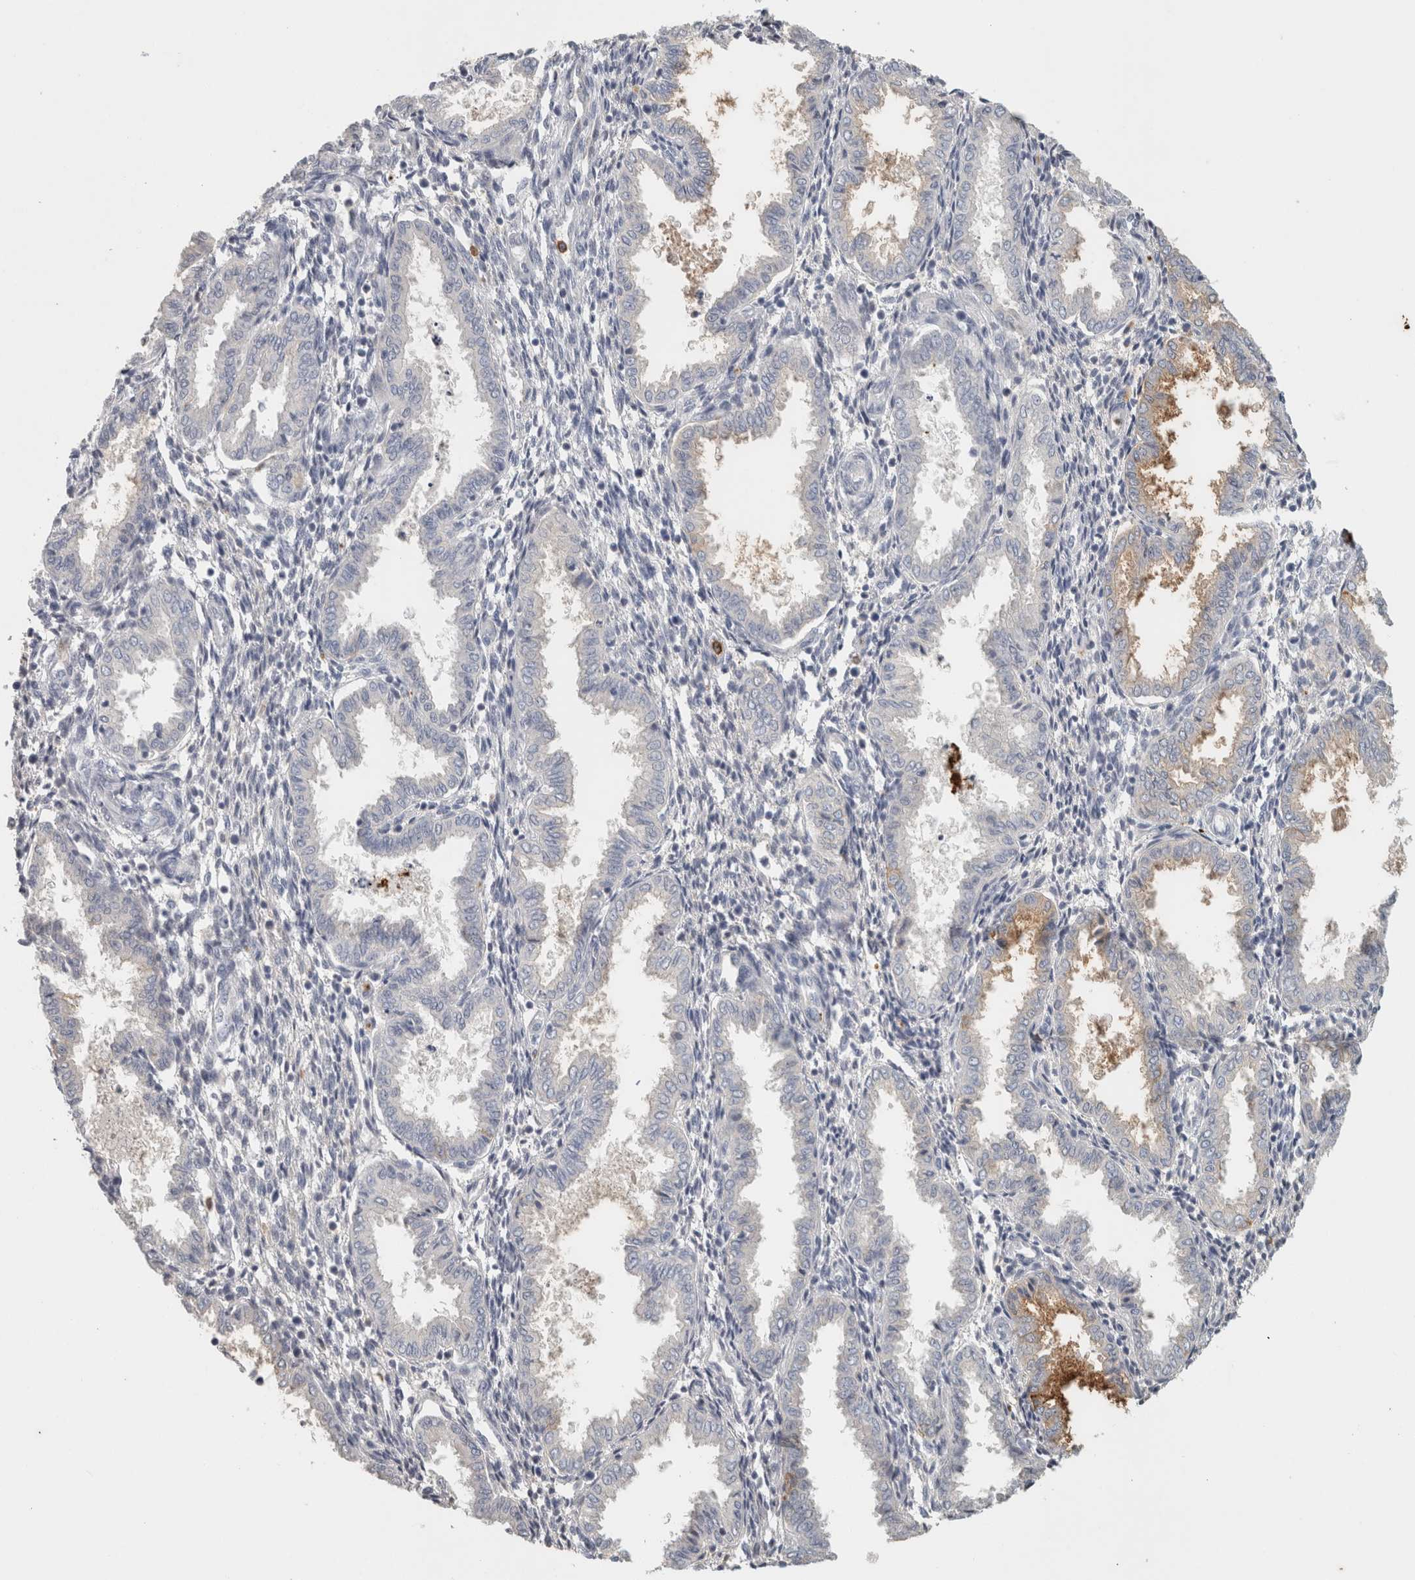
{"staining": {"intensity": "negative", "quantity": "none", "location": "none"}, "tissue": "endometrium", "cell_type": "Cells in endometrial stroma", "image_type": "normal", "snomed": [{"axis": "morphology", "description": "Normal tissue, NOS"}, {"axis": "topography", "description": "Endometrium"}], "caption": "DAB (3,3'-diaminobenzidine) immunohistochemical staining of normal endometrium exhibits no significant staining in cells in endometrial stroma.", "gene": "CD36", "patient": {"sex": "female", "age": 33}}